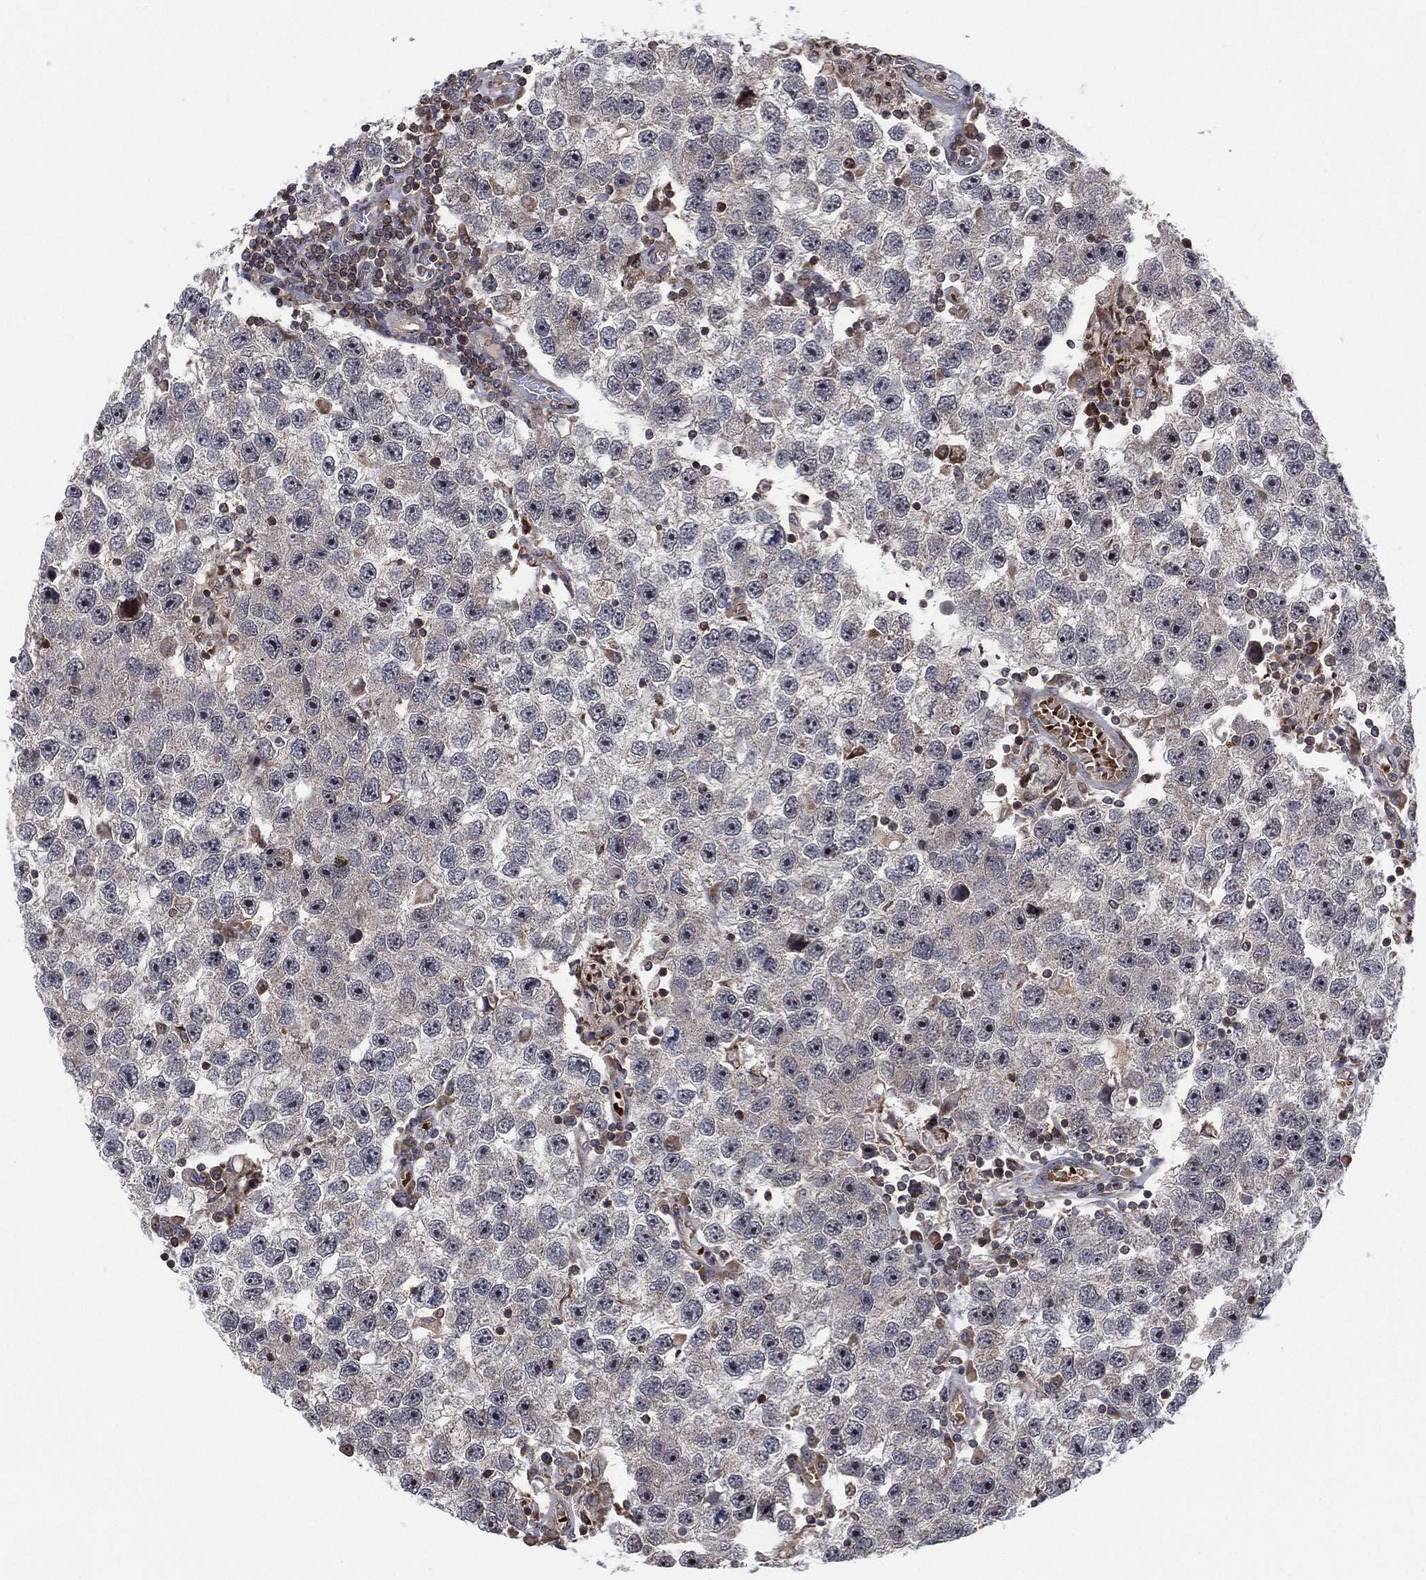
{"staining": {"intensity": "negative", "quantity": "none", "location": "none"}, "tissue": "testis cancer", "cell_type": "Tumor cells", "image_type": "cancer", "snomed": [{"axis": "morphology", "description": "Seminoma, NOS"}, {"axis": "topography", "description": "Testis"}], "caption": "High power microscopy image of an immunohistochemistry image of testis seminoma, revealing no significant expression in tumor cells. (DAB (3,3'-diaminobenzidine) IHC with hematoxylin counter stain).", "gene": "TMCO1", "patient": {"sex": "male", "age": 26}}